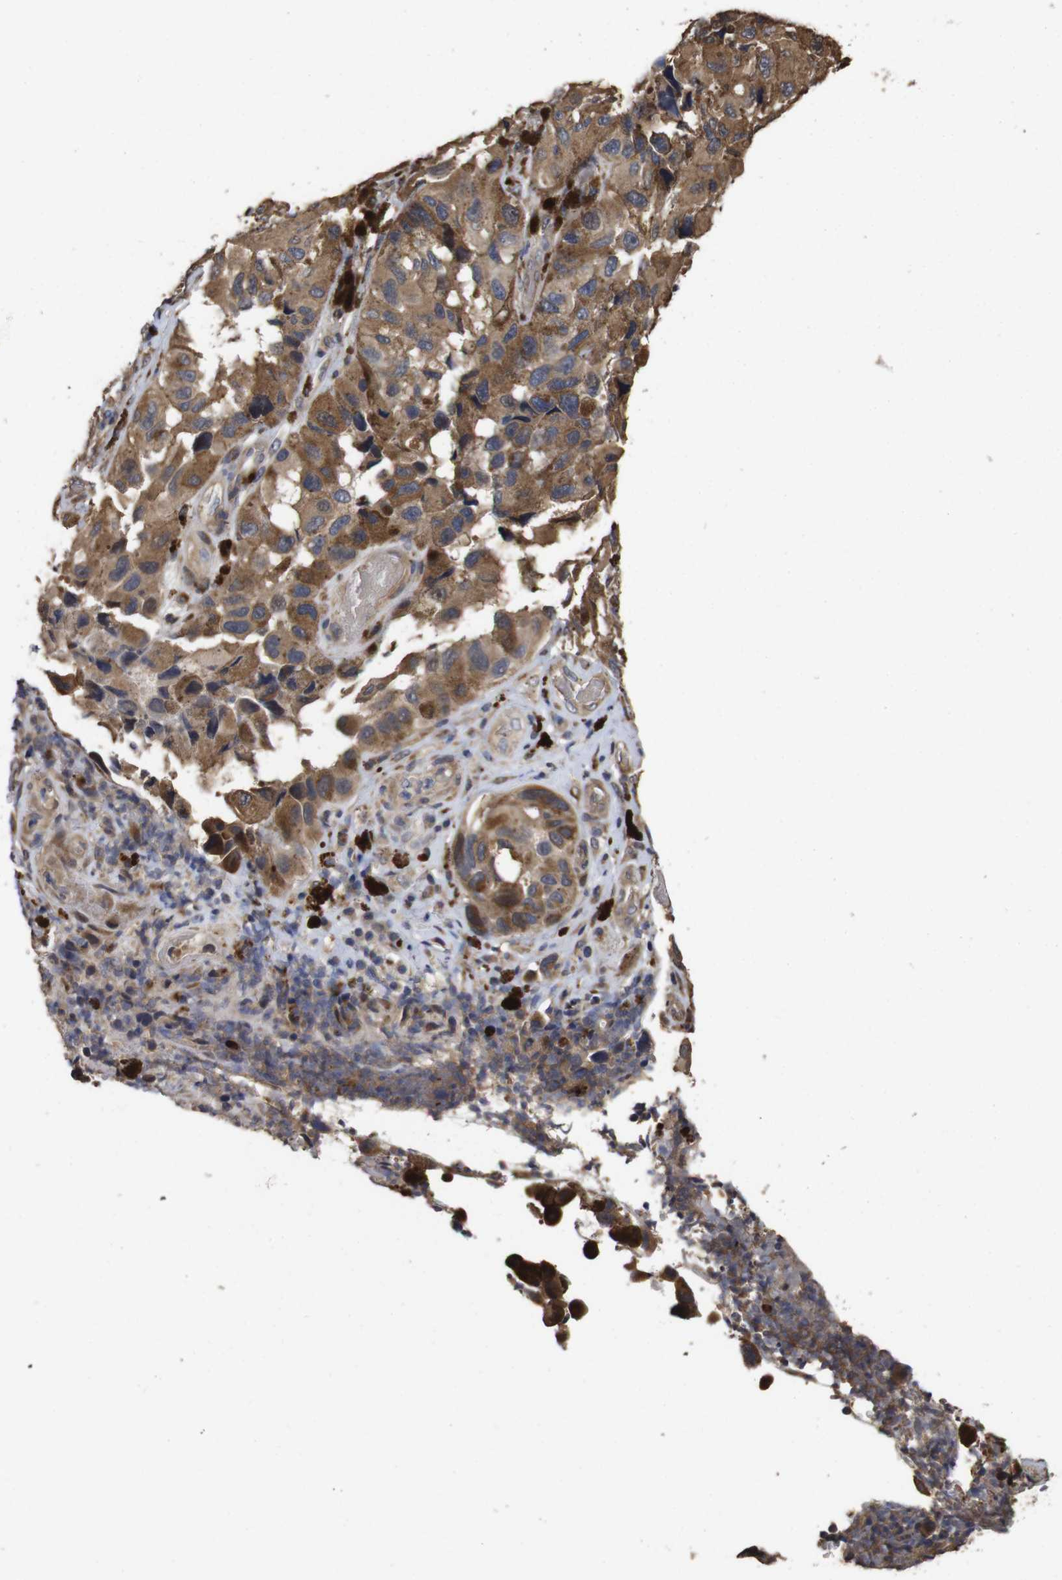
{"staining": {"intensity": "moderate", "quantity": ">75%", "location": "cytoplasmic/membranous"}, "tissue": "melanoma", "cell_type": "Tumor cells", "image_type": "cancer", "snomed": [{"axis": "morphology", "description": "Malignant melanoma, NOS"}, {"axis": "topography", "description": "Skin"}], "caption": "Moderate cytoplasmic/membranous staining is appreciated in approximately >75% of tumor cells in melanoma. Immunohistochemistry stains the protein of interest in brown and the nuclei are stained blue.", "gene": "PTPN14", "patient": {"sex": "female", "age": 73}}